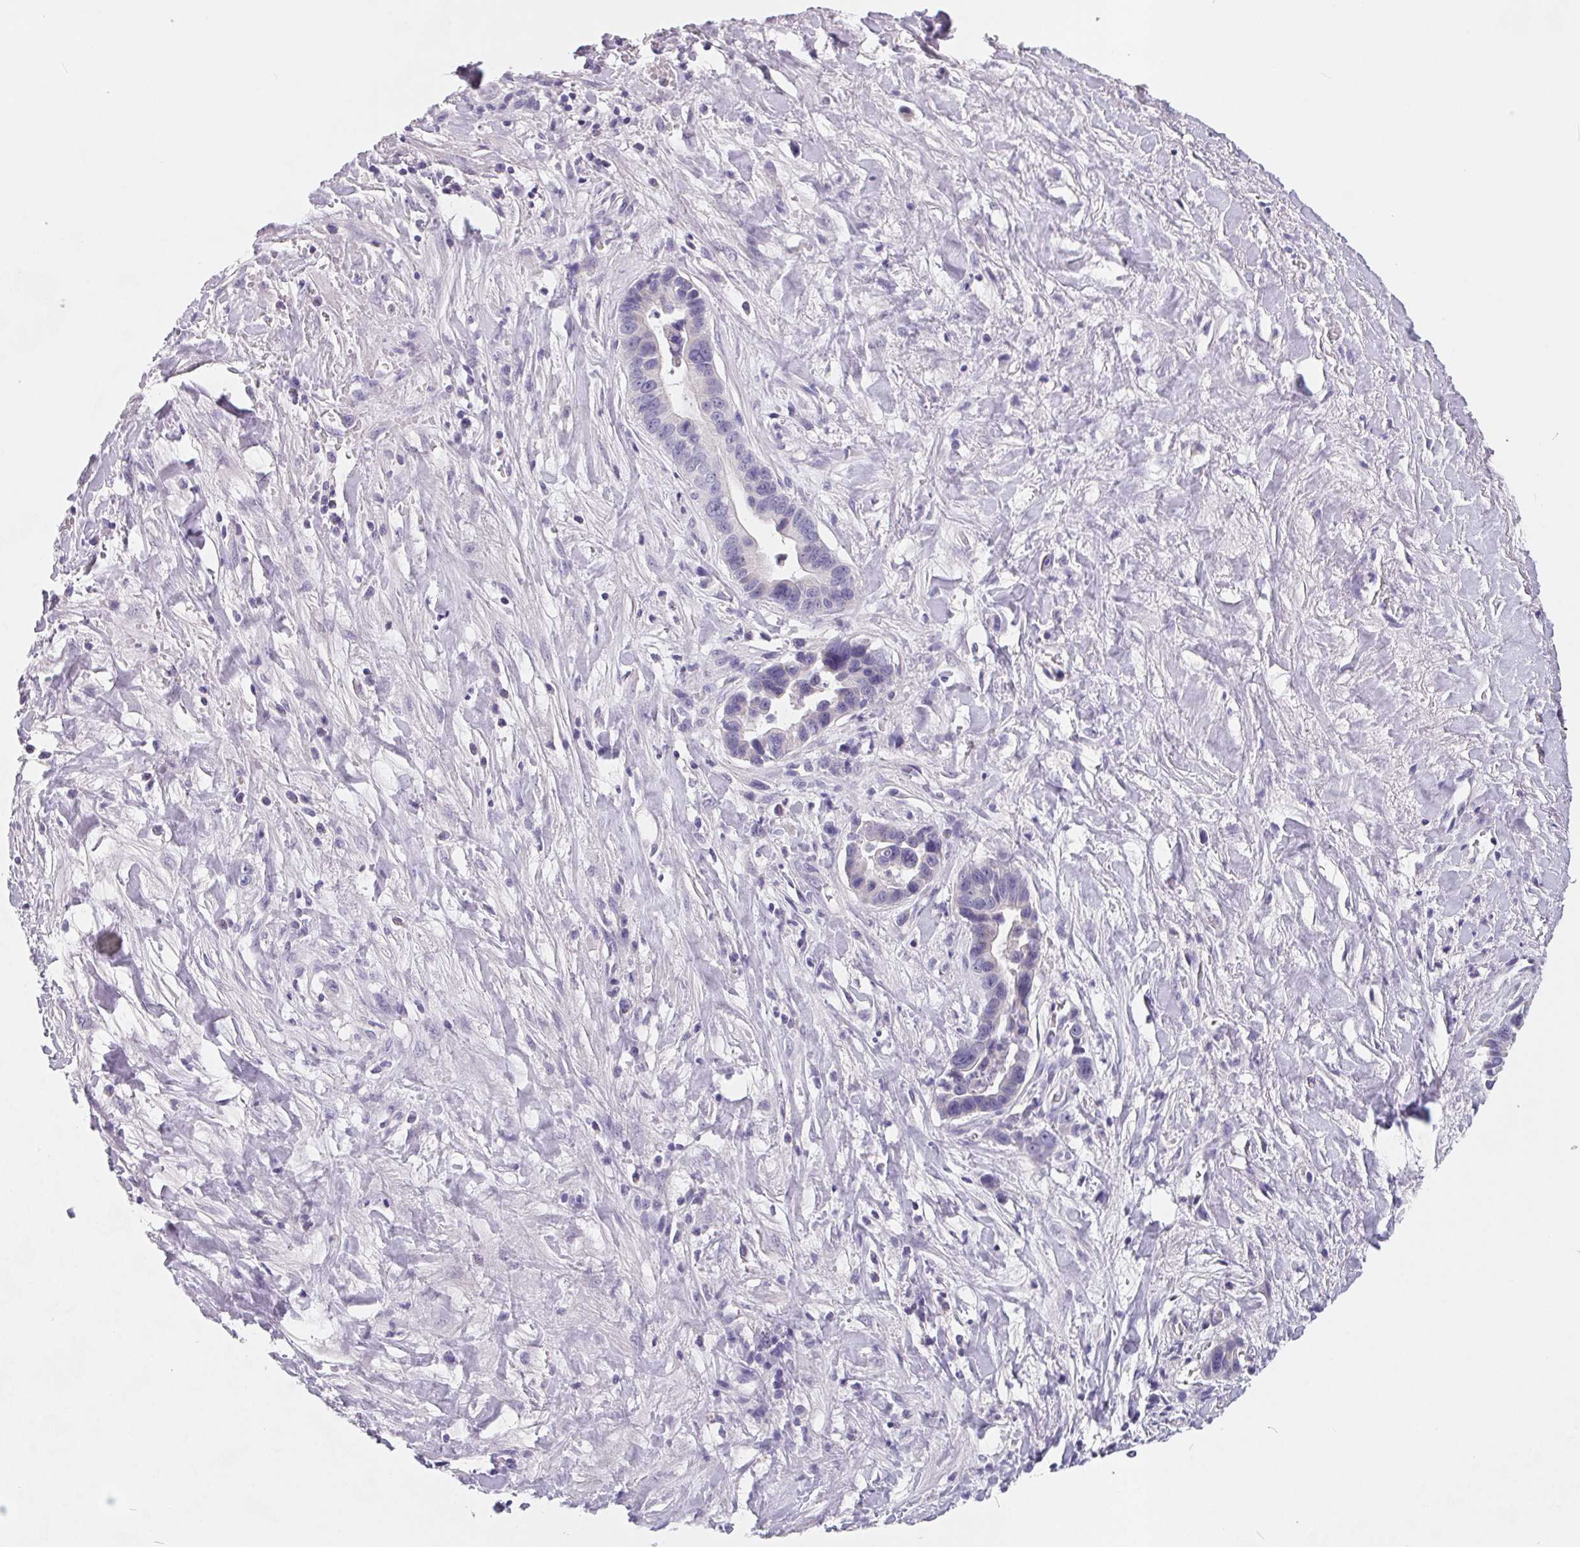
{"staining": {"intensity": "negative", "quantity": "none", "location": "none"}, "tissue": "liver cancer", "cell_type": "Tumor cells", "image_type": "cancer", "snomed": [{"axis": "morphology", "description": "Cholangiocarcinoma"}, {"axis": "topography", "description": "Liver"}], "caption": "This photomicrograph is of liver cancer stained with immunohistochemistry (IHC) to label a protein in brown with the nuclei are counter-stained blue. There is no expression in tumor cells.", "gene": "FDX1", "patient": {"sex": "female", "age": 79}}